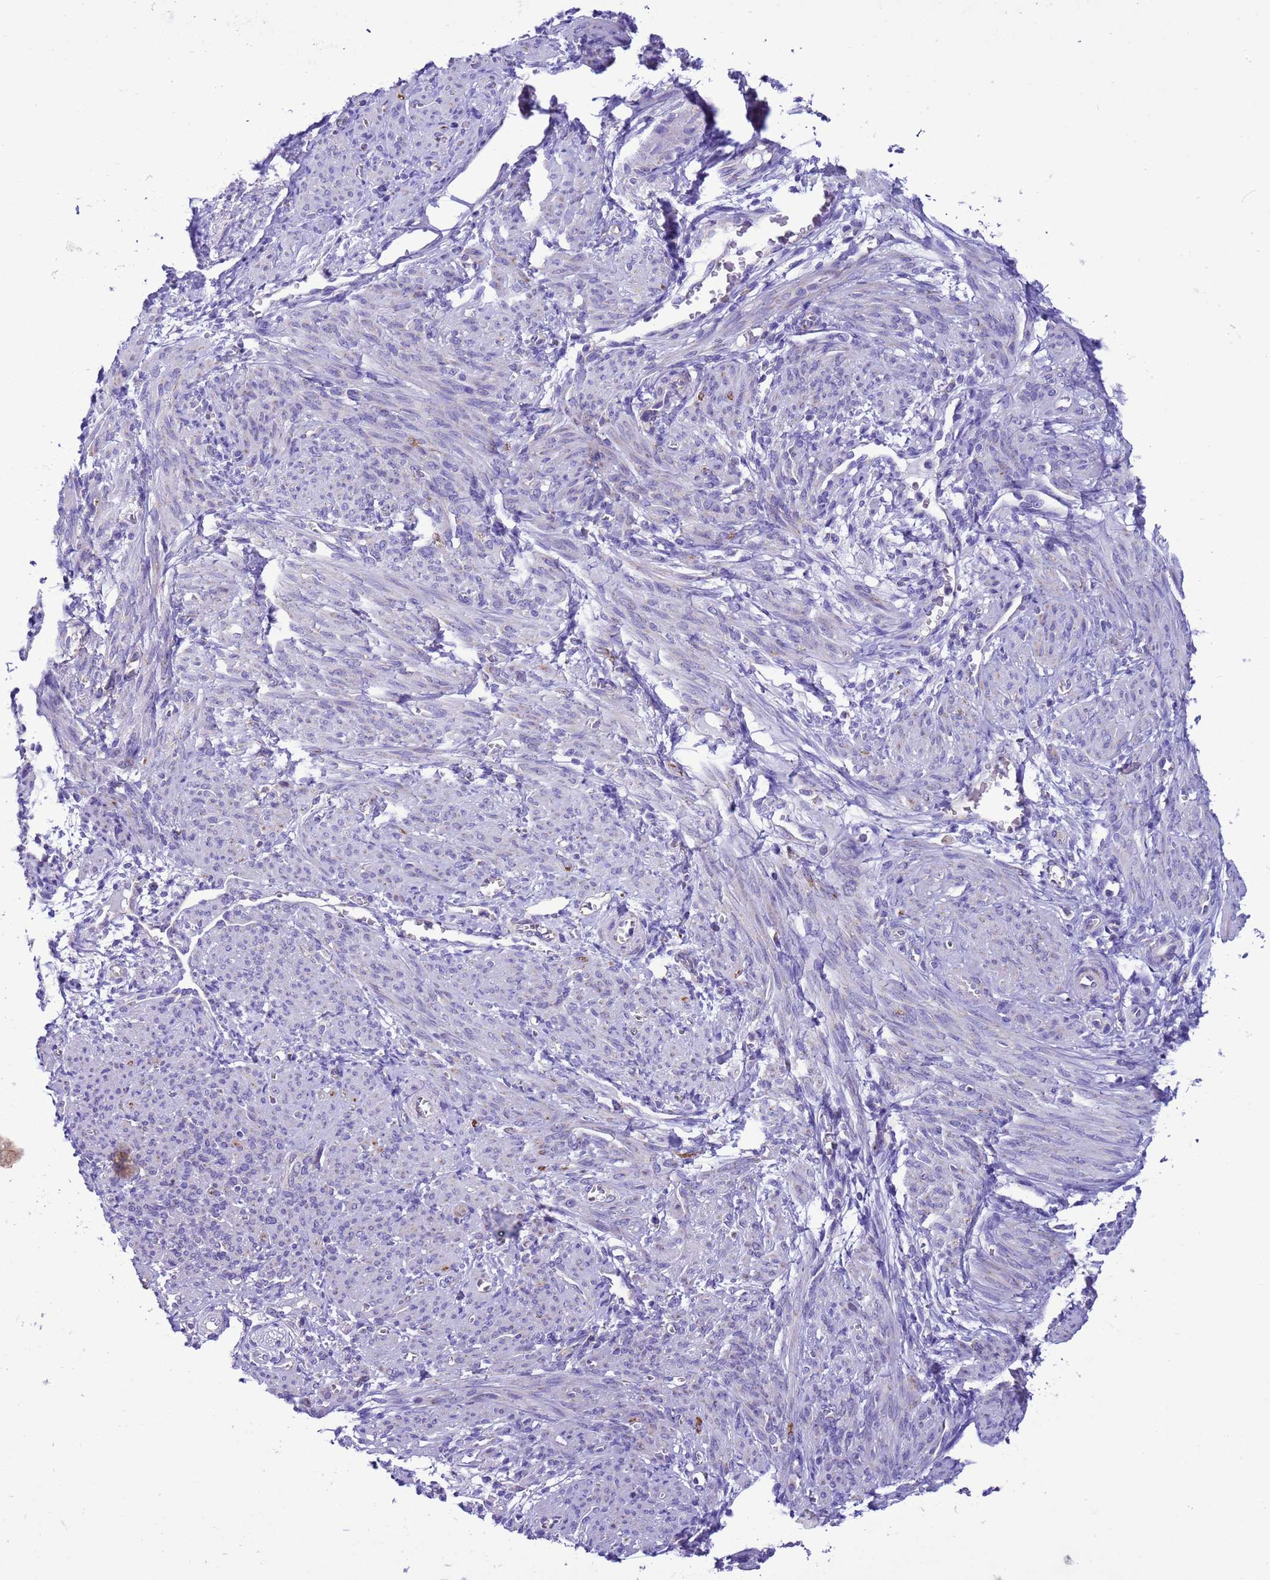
{"staining": {"intensity": "negative", "quantity": "none", "location": "none"}, "tissue": "smooth muscle", "cell_type": "Smooth muscle cells", "image_type": "normal", "snomed": [{"axis": "morphology", "description": "Normal tissue, NOS"}, {"axis": "topography", "description": "Smooth muscle"}], "caption": "Image shows no significant protein positivity in smooth muscle cells of benign smooth muscle. The staining is performed using DAB (3,3'-diaminobenzidine) brown chromogen with nuclei counter-stained in using hematoxylin.", "gene": "CCDC191", "patient": {"sex": "female", "age": 39}}